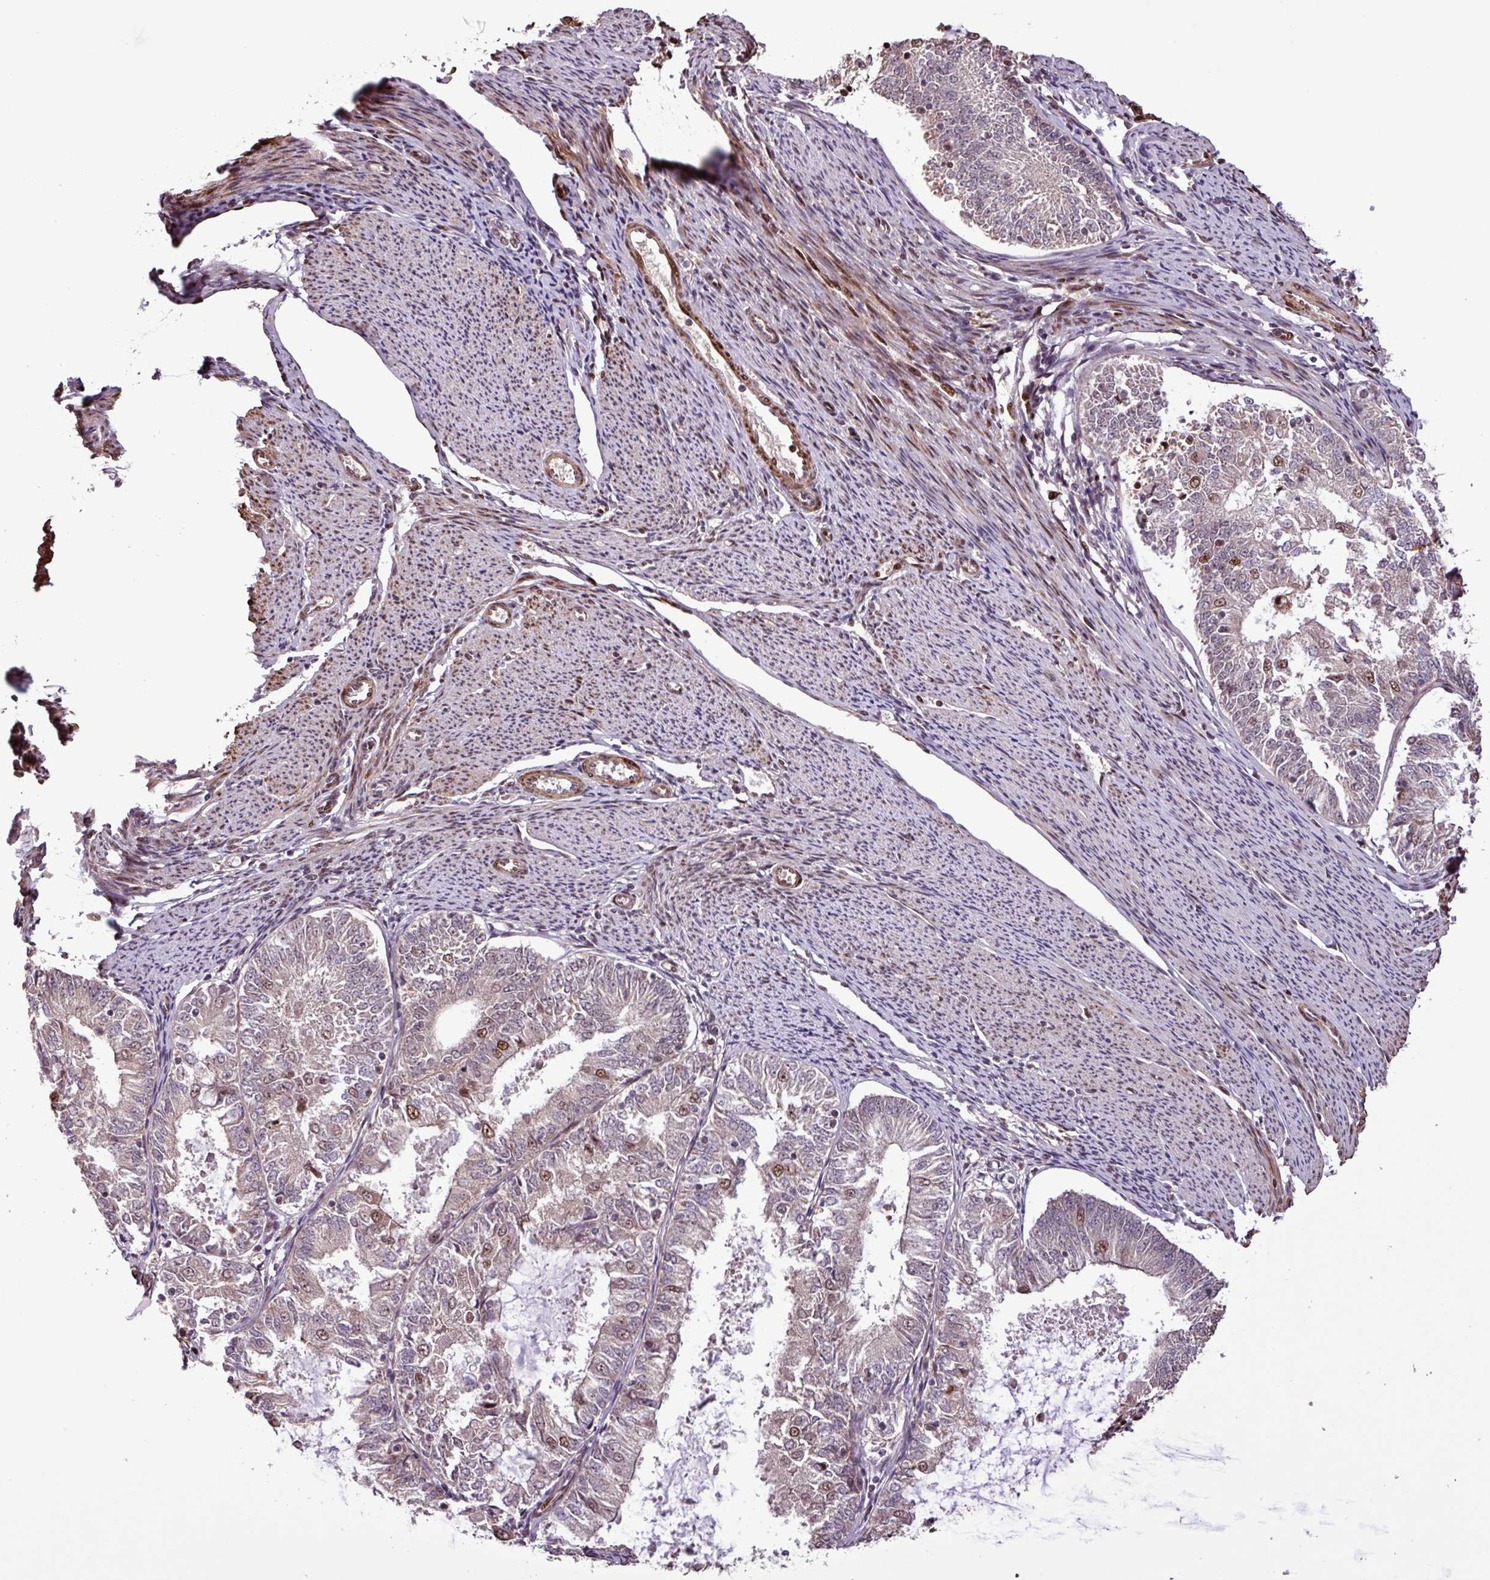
{"staining": {"intensity": "moderate", "quantity": "25%-75%", "location": "nuclear"}, "tissue": "endometrial cancer", "cell_type": "Tumor cells", "image_type": "cancer", "snomed": [{"axis": "morphology", "description": "Adenocarcinoma, NOS"}, {"axis": "topography", "description": "Endometrium"}], "caption": "High-power microscopy captured an immunohistochemistry image of endometrial cancer (adenocarcinoma), revealing moderate nuclear expression in about 25%-75% of tumor cells.", "gene": "SLC22A24", "patient": {"sex": "female", "age": 57}}